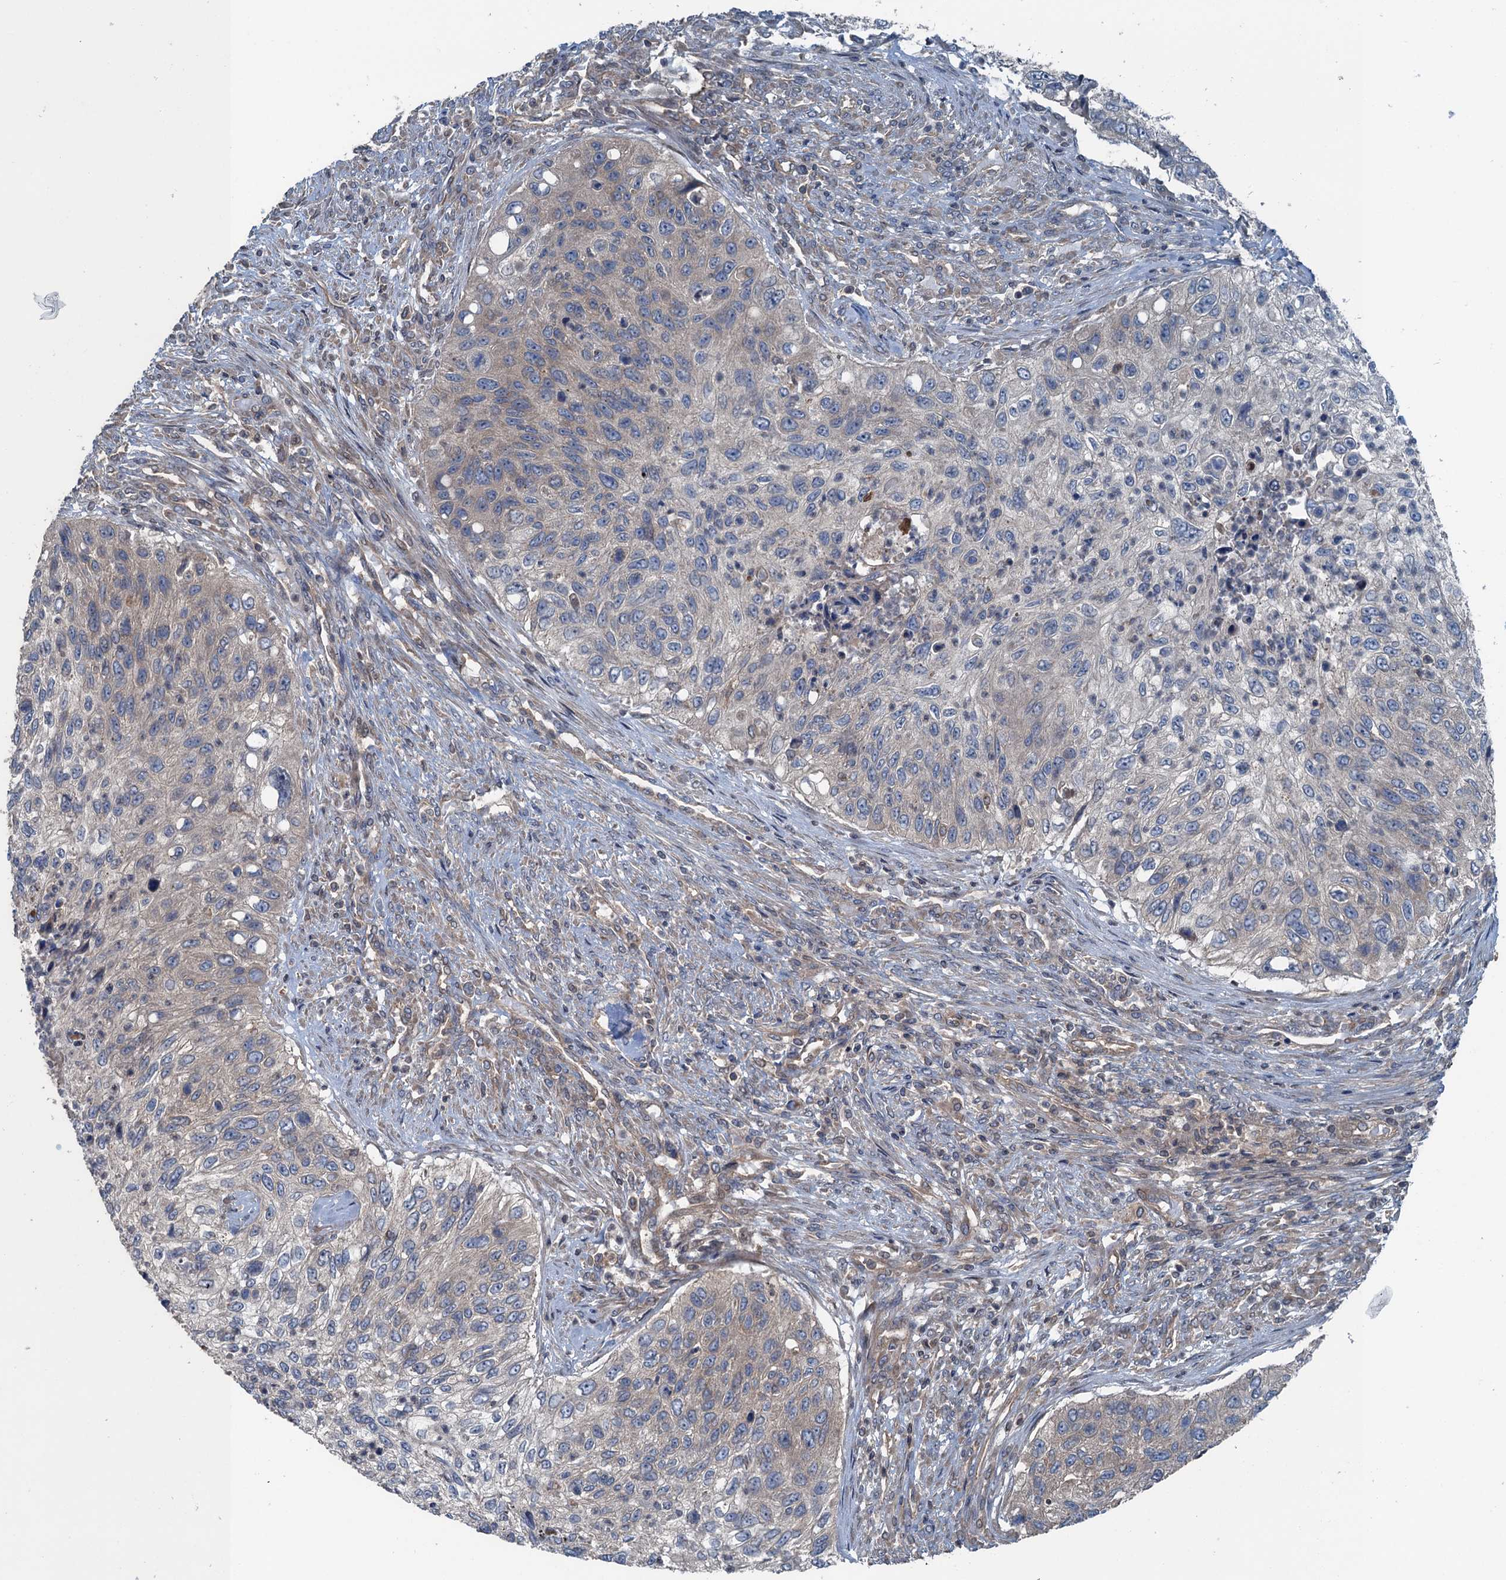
{"staining": {"intensity": "weak", "quantity": "<25%", "location": "cytoplasmic/membranous"}, "tissue": "urothelial cancer", "cell_type": "Tumor cells", "image_type": "cancer", "snomed": [{"axis": "morphology", "description": "Urothelial carcinoma, High grade"}, {"axis": "topography", "description": "Urinary bladder"}], "caption": "Photomicrograph shows no significant protein expression in tumor cells of high-grade urothelial carcinoma.", "gene": "TRAPPC8", "patient": {"sex": "female", "age": 60}}